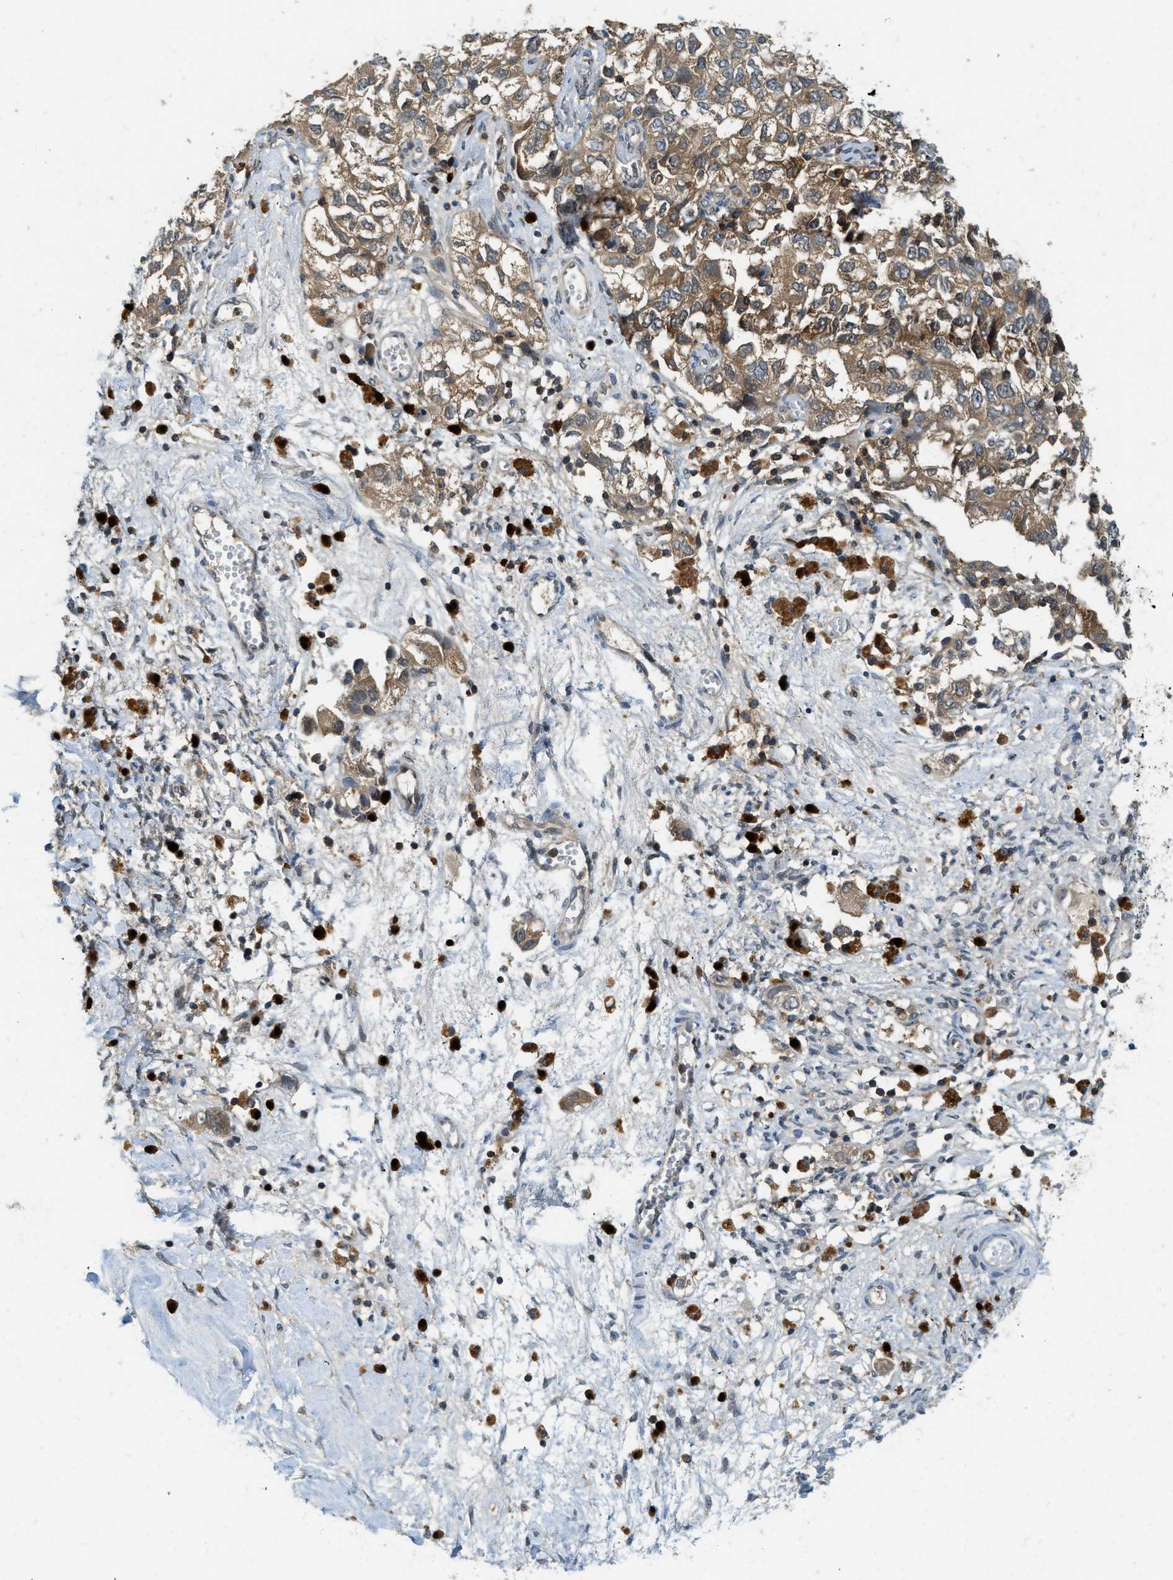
{"staining": {"intensity": "moderate", "quantity": ">75%", "location": "cytoplasmic/membranous"}, "tissue": "ovarian cancer", "cell_type": "Tumor cells", "image_type": "cancer", "snomed": [{"axis": "morphology", "description": "Carcinoma, NOS"}, {"axis": "morphology", "description": "Cystadenocarcinoma, serous, NOS"}, {"axis": "topography", "description": "Ovary"}], "caption": "Immunohistochemical staining of human ovarian cancer (carcinoma) reveals moderate cytoplasmic/membranous protein expression in approximately >75% of tumor cells.", "gene": "GMPPB", "patient": {"sex": "female", "age": 69}}